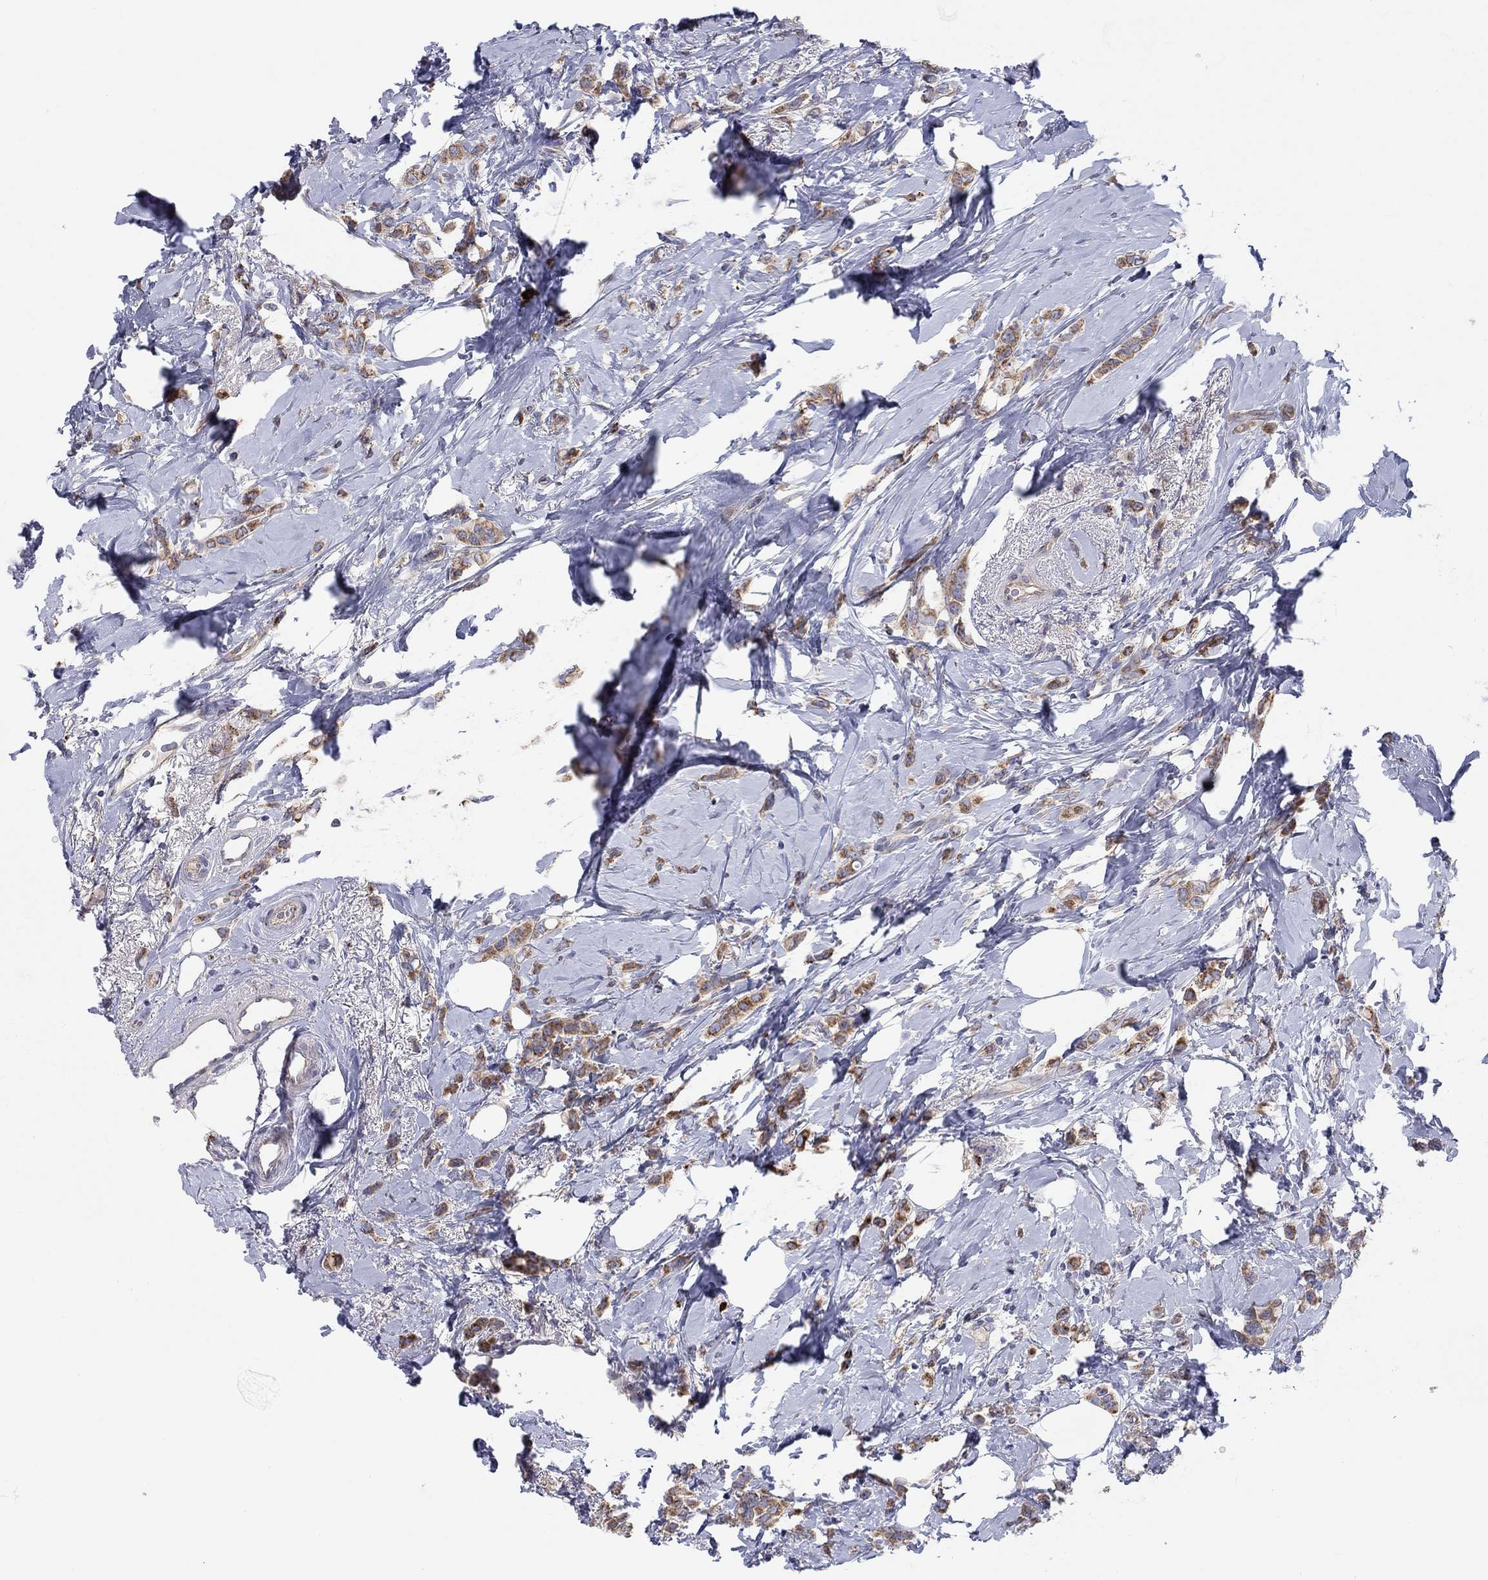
{"staining": {"intensity": "strong", "quantity": ">75%", "location": "cytoplasmic/membranous"}, "tissue": "breast cancer", "cell_type": "Tumor cells", "image_type": "cancer", "snomed": [{"axis": "morphology", "description": "Lobular carcinoma"}, {"axis": "topography", "description": "Breast"}], "caption": "Breast cancer (lobular carcinoma) was stained to show a protein in brown. There is high levels of strong cytoplasmic/membranous positivity in about >75% of tumor cells.", "gene": "BCO2", "patient": {"sex": "female", "age": 66}}